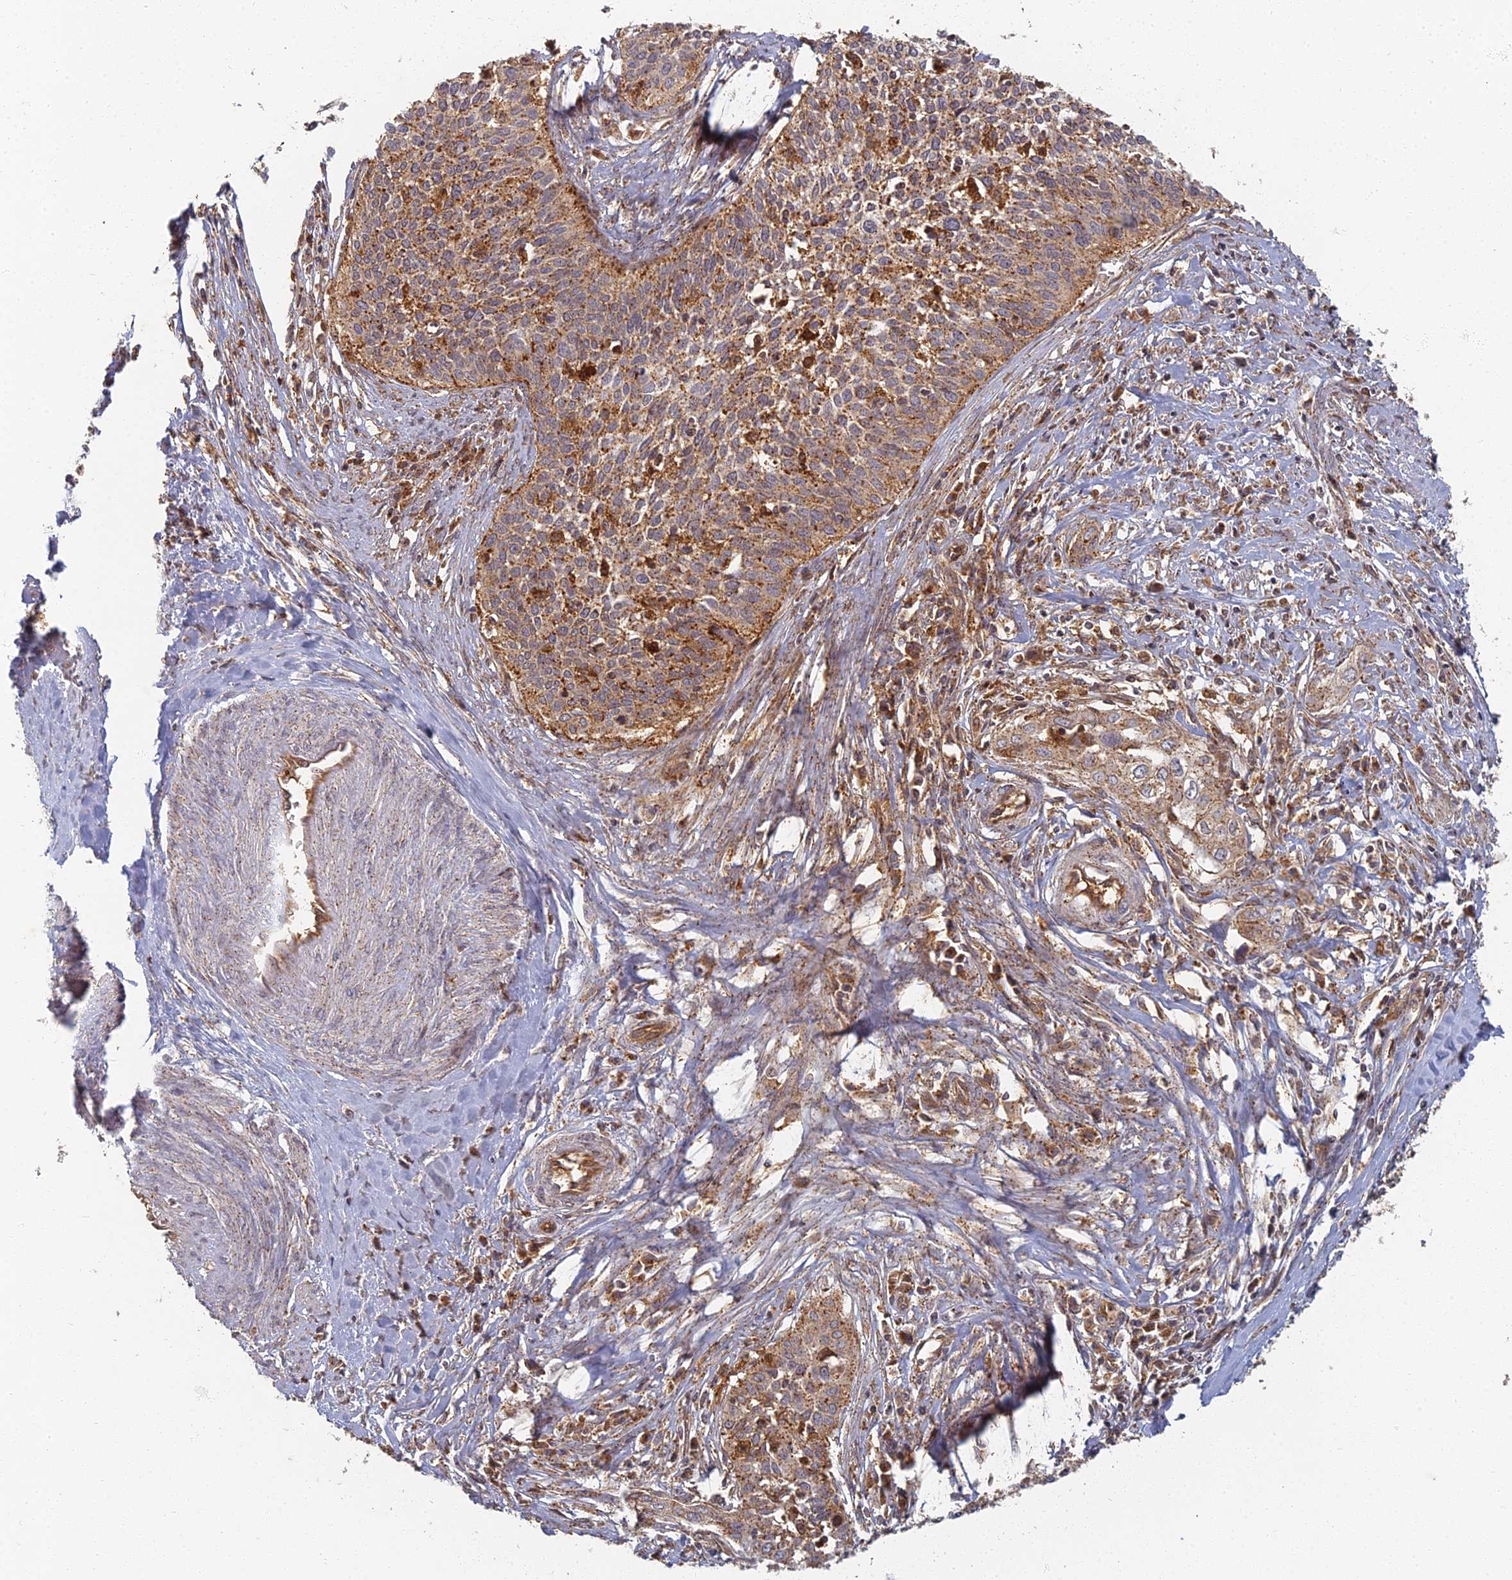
{"staining": {"intensity": "moderate", "quantity": ">75%", "location": "cytoplasmic/membranous"}, "tissue": "cervical cancer", "cell_type": "Tumor cells", "image_type": "cancer", "snomed": [{"axis": "morphology", "description": "Squamous cell carcinoma, NOS"}, {"axis": "topography", "description": "Cervix"}], "caption": "High-magnification brightfield microscopy of squamous cell carcinoma (cervical) stained with DAB (3,3'-diaminobenzidine) (brown) and counterstained with hematoxylin (blue). tumor cells exhibit moderate cytoplasmic/membranous positivity is present in about>75% of cells. The protein is shown in brown color, while the nuclei are stained blue.", "gene": "INO80D", "patient": {"sex": "female", "age": 34}}